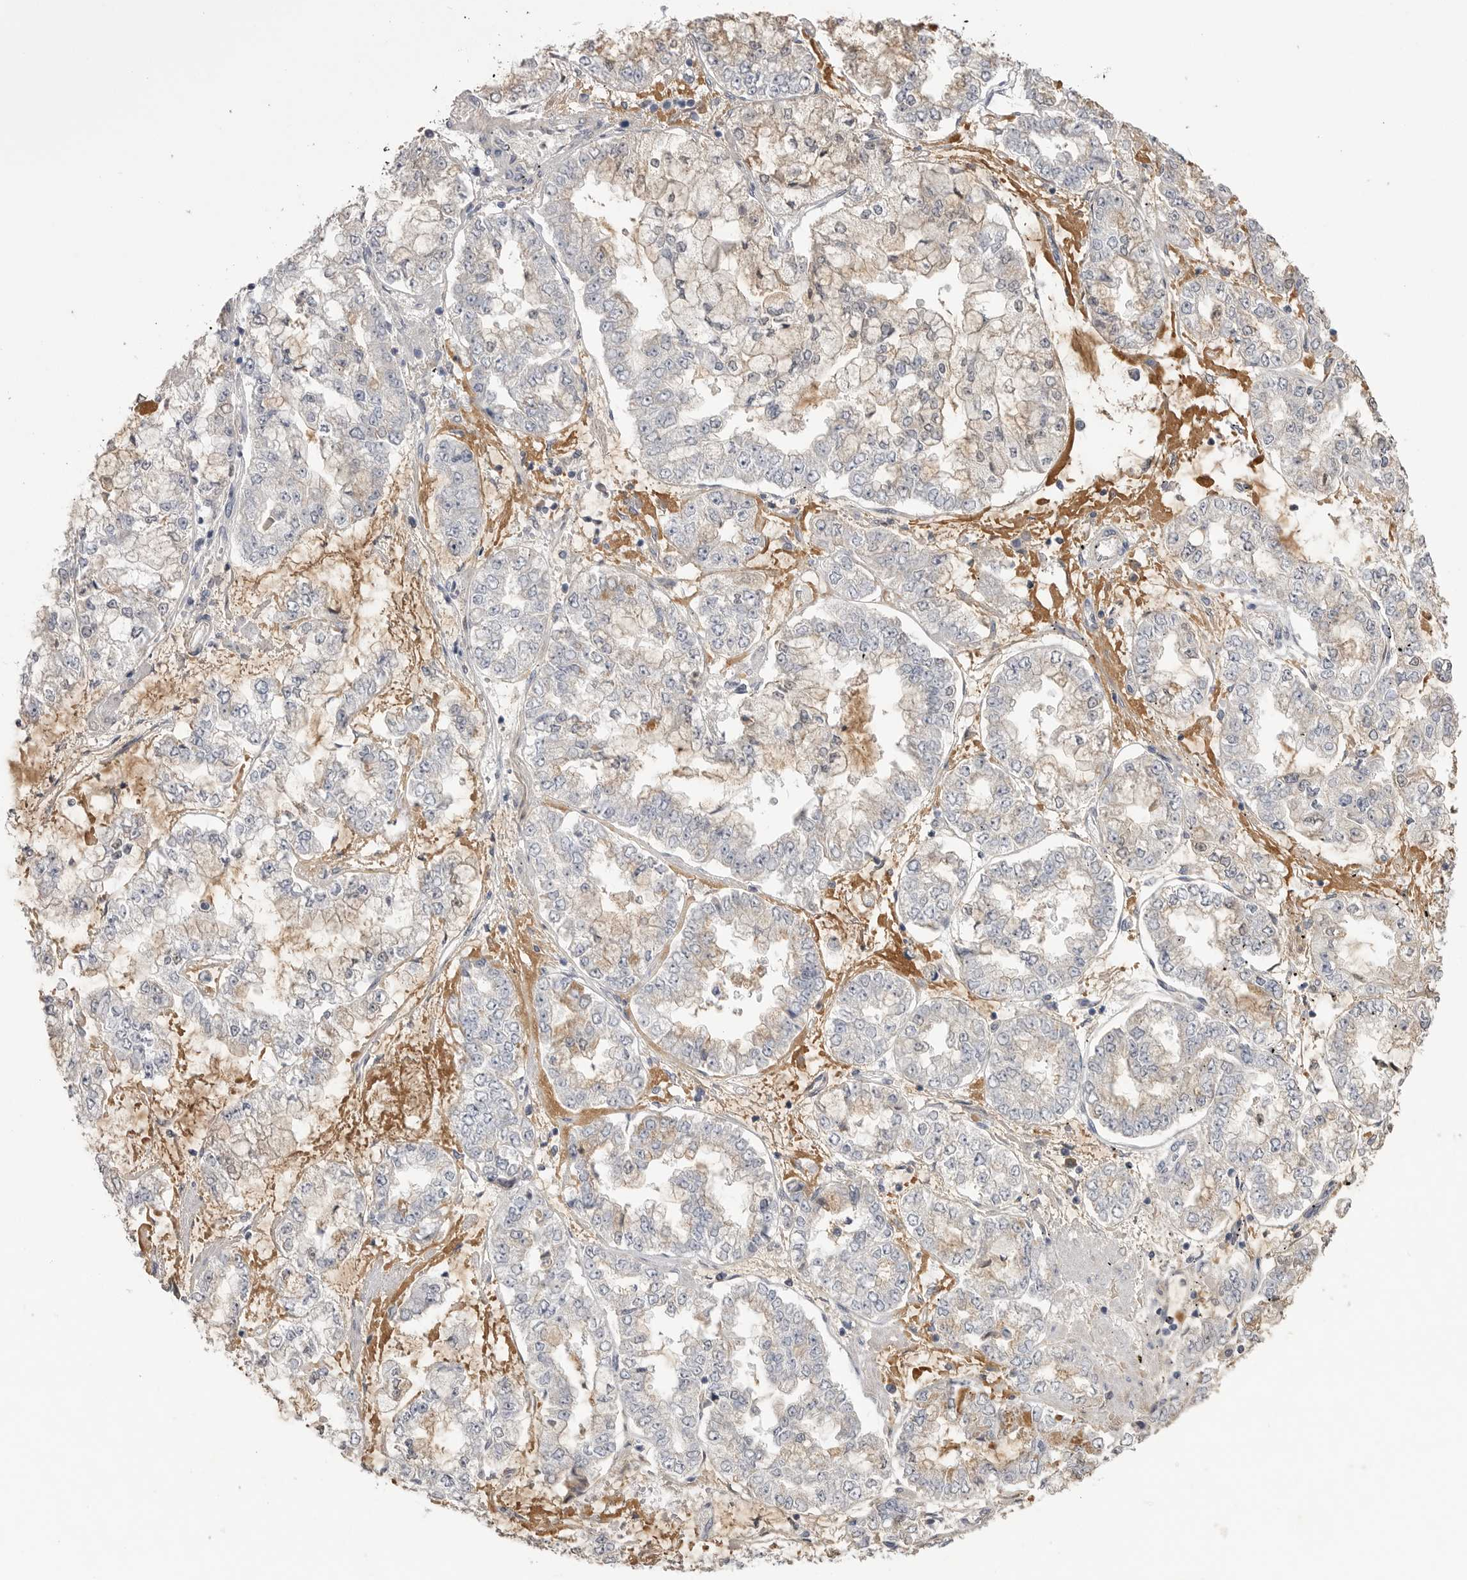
{"staining": {"intensity": "negative", "quantity": "none", "location": "none"}, "tissue": "stomach cancer", "cell_type": "Tumor cells", "image_type": "cancer", "snomed": [{"axis": "morphology", "description": "Adenocarcinoma, NOS"}, {"axis": "topography", "description": "Stomach"}], "caption": "Tumor cells show no significant protein expression in stomach adenocarcinoma.", "gene": "AHSG", "patient": {"sex": "male", "age": 76}}